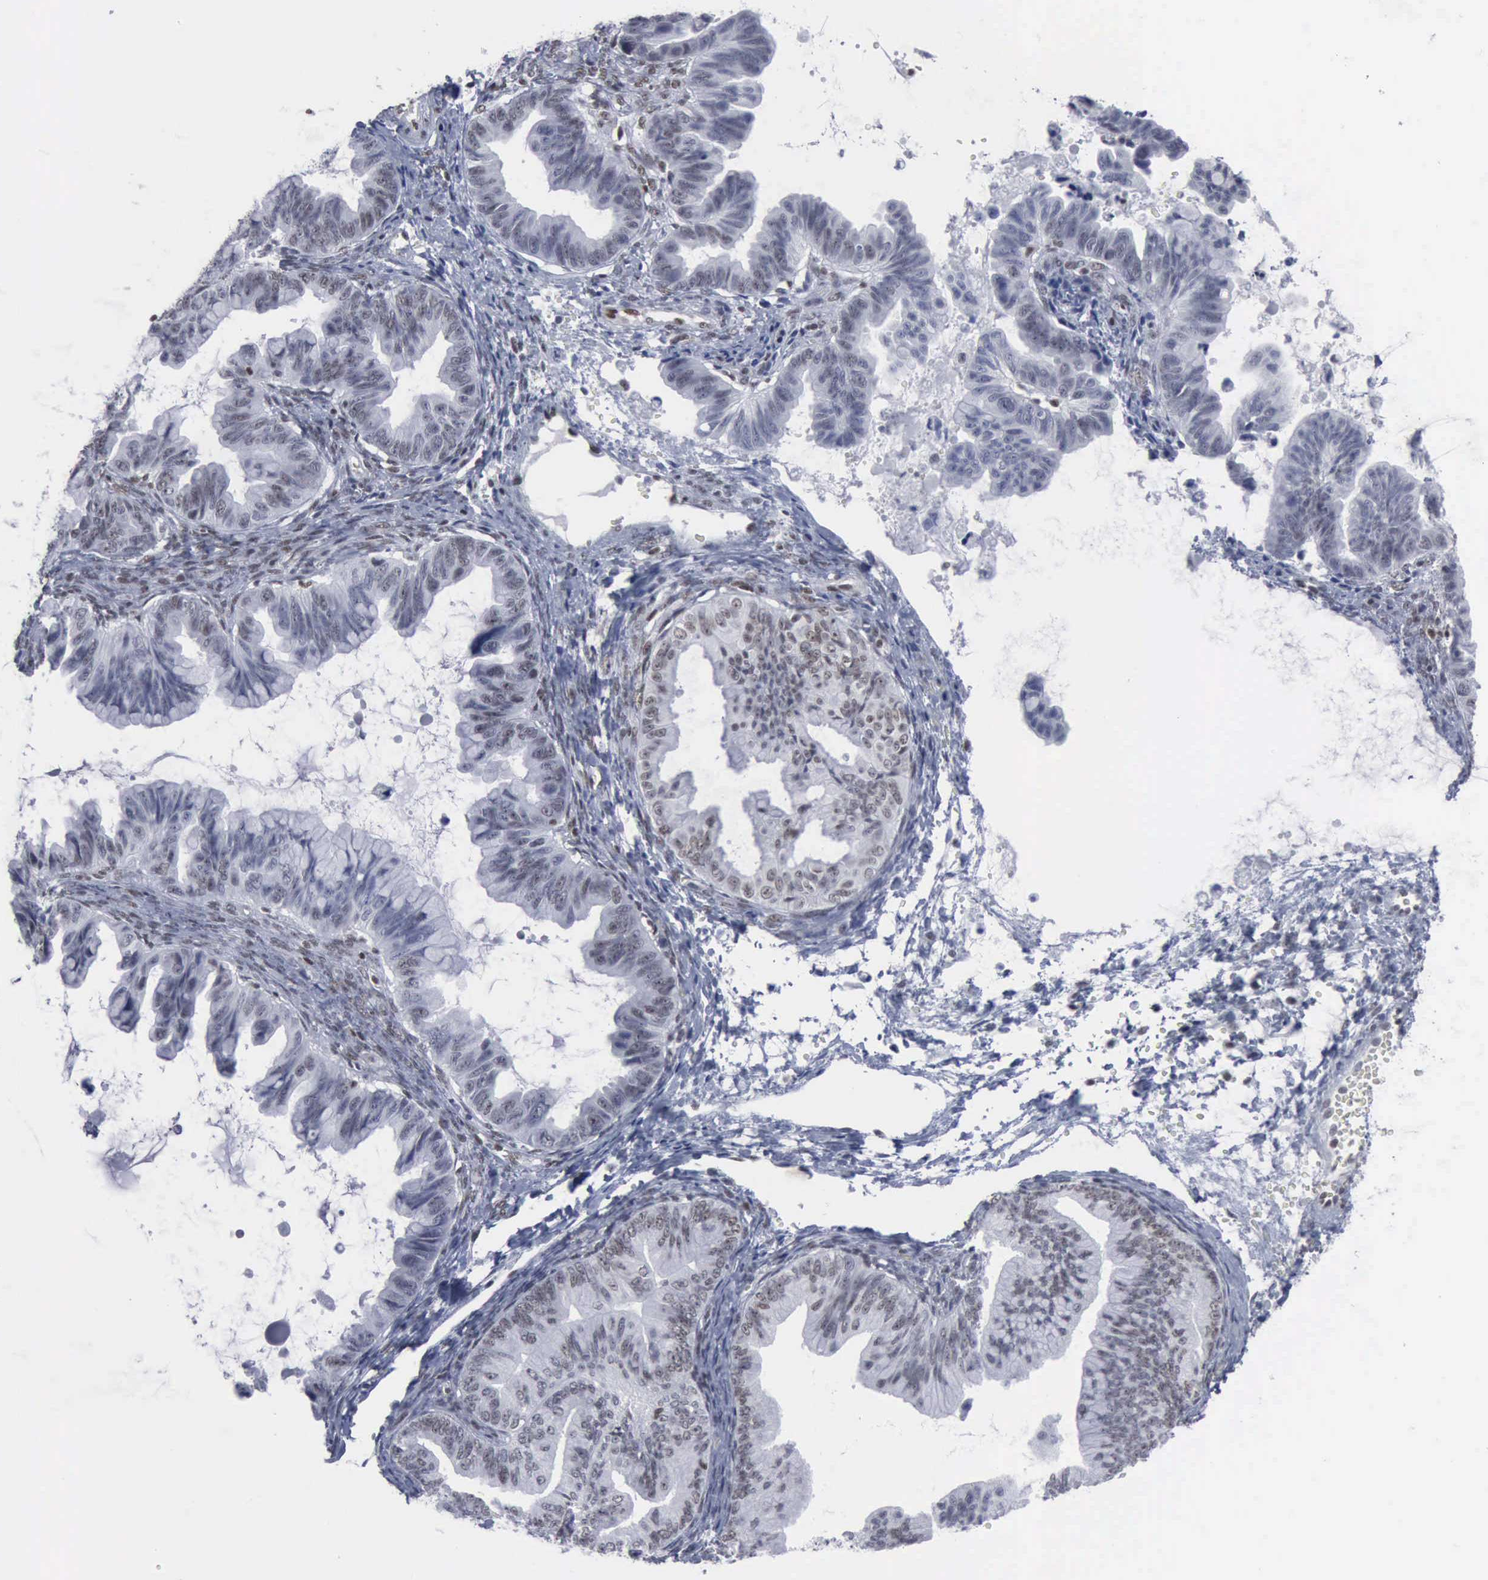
{"staining": {"intensity": "moderate", "quantity": "25%-75%", "location": "nuclear"}, "tissue": "ovarian cancer", "cell_type": "Tumor cells", "image_type": "cancer", "snomed": [{"axis": "morphology", "description": "Cystadenocarcinoma, mucinous, NOS"}, {"axis": "topography", "description": "Ovary"}], "caption": "Tumor cells demonstrate medium levels of moderate nuclear staining in approximately 25%-75% of cells in human mucinous cystadenocarcinoma (ovarian). (Brightfield microscopy of DAB IHC at high magnification).", "gene": "XPA", "patient": {"sex": "female", "age": 36}}